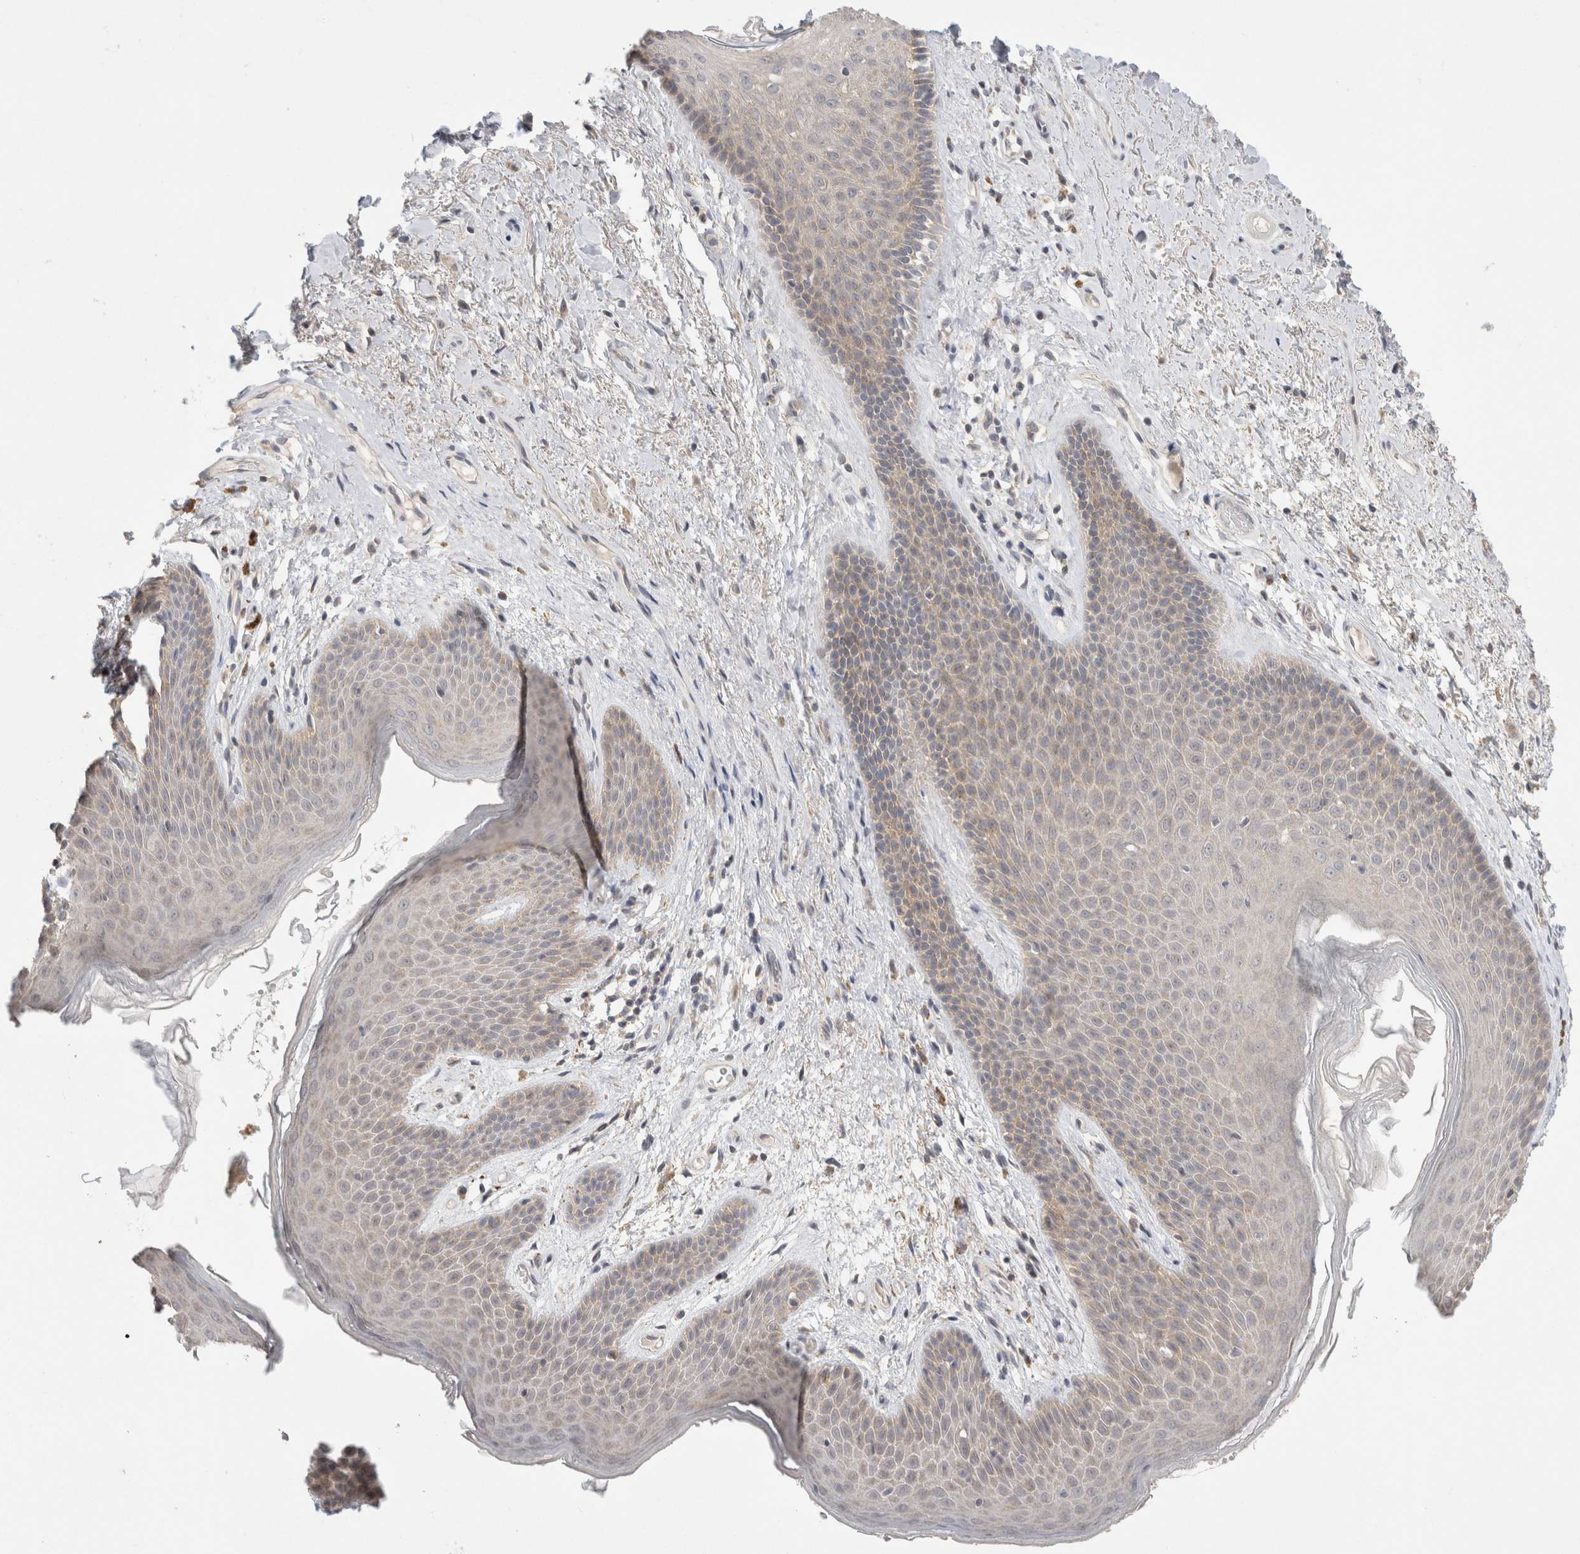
{"staining": {"intensity": "weak", "quantity": "<25%", "location": "cytoplasmic/membranous"}, "tissue": "skin", "cell_type": "Epidermal cells", "image_type": "normal", "snomed": [{"axis": "morphology", "description": "Normal tissue, NOS"}, {"axis": "topography", "description": "Anal"}], "caption": "This micrograph is of normal skin stained with IHC to label a protein in brown with the nuclei are counter-stained blue. There is no expression in epidermal cells.", "gene": "CHRM4", "patient": {"sex": "male", "age": 74}}